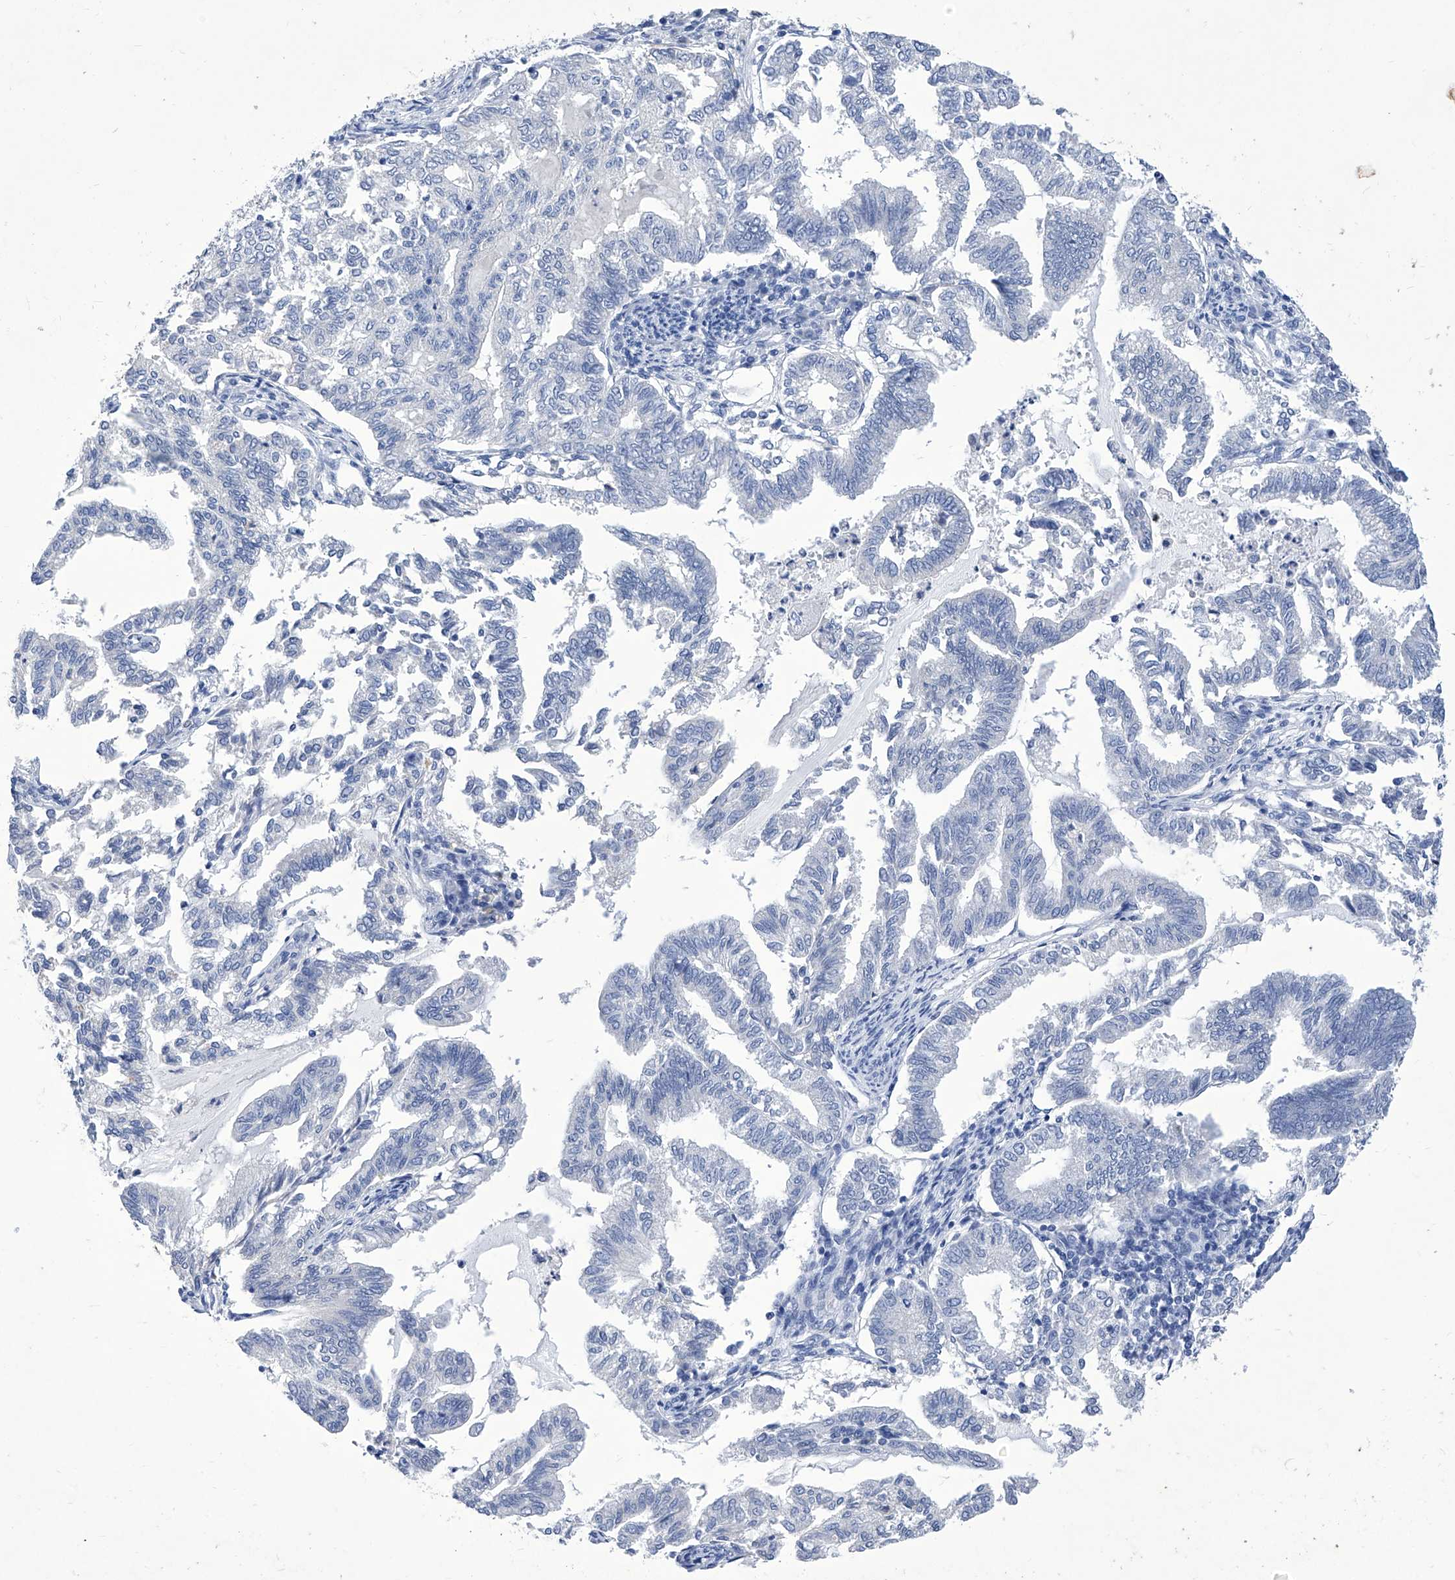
{"staining": {"intensity": "negative", "quantity": "none", "location": "none"}, "tissue": "endometrial cancer", "cell_type": "Tumor cells", "image_type": "cancer", "snomed": [{"axis": "morphology", "description": "Adenocarcinoma, NOS"}, {"axis": "topography", "description": "Endometrium"}], "caption": "This is an immunohistochemistry histopathology image of human endometrial cancer. There is no staining in tumor cells.", "gene": "IFNL2", "patient": {"sex": "female", "age": 79}}